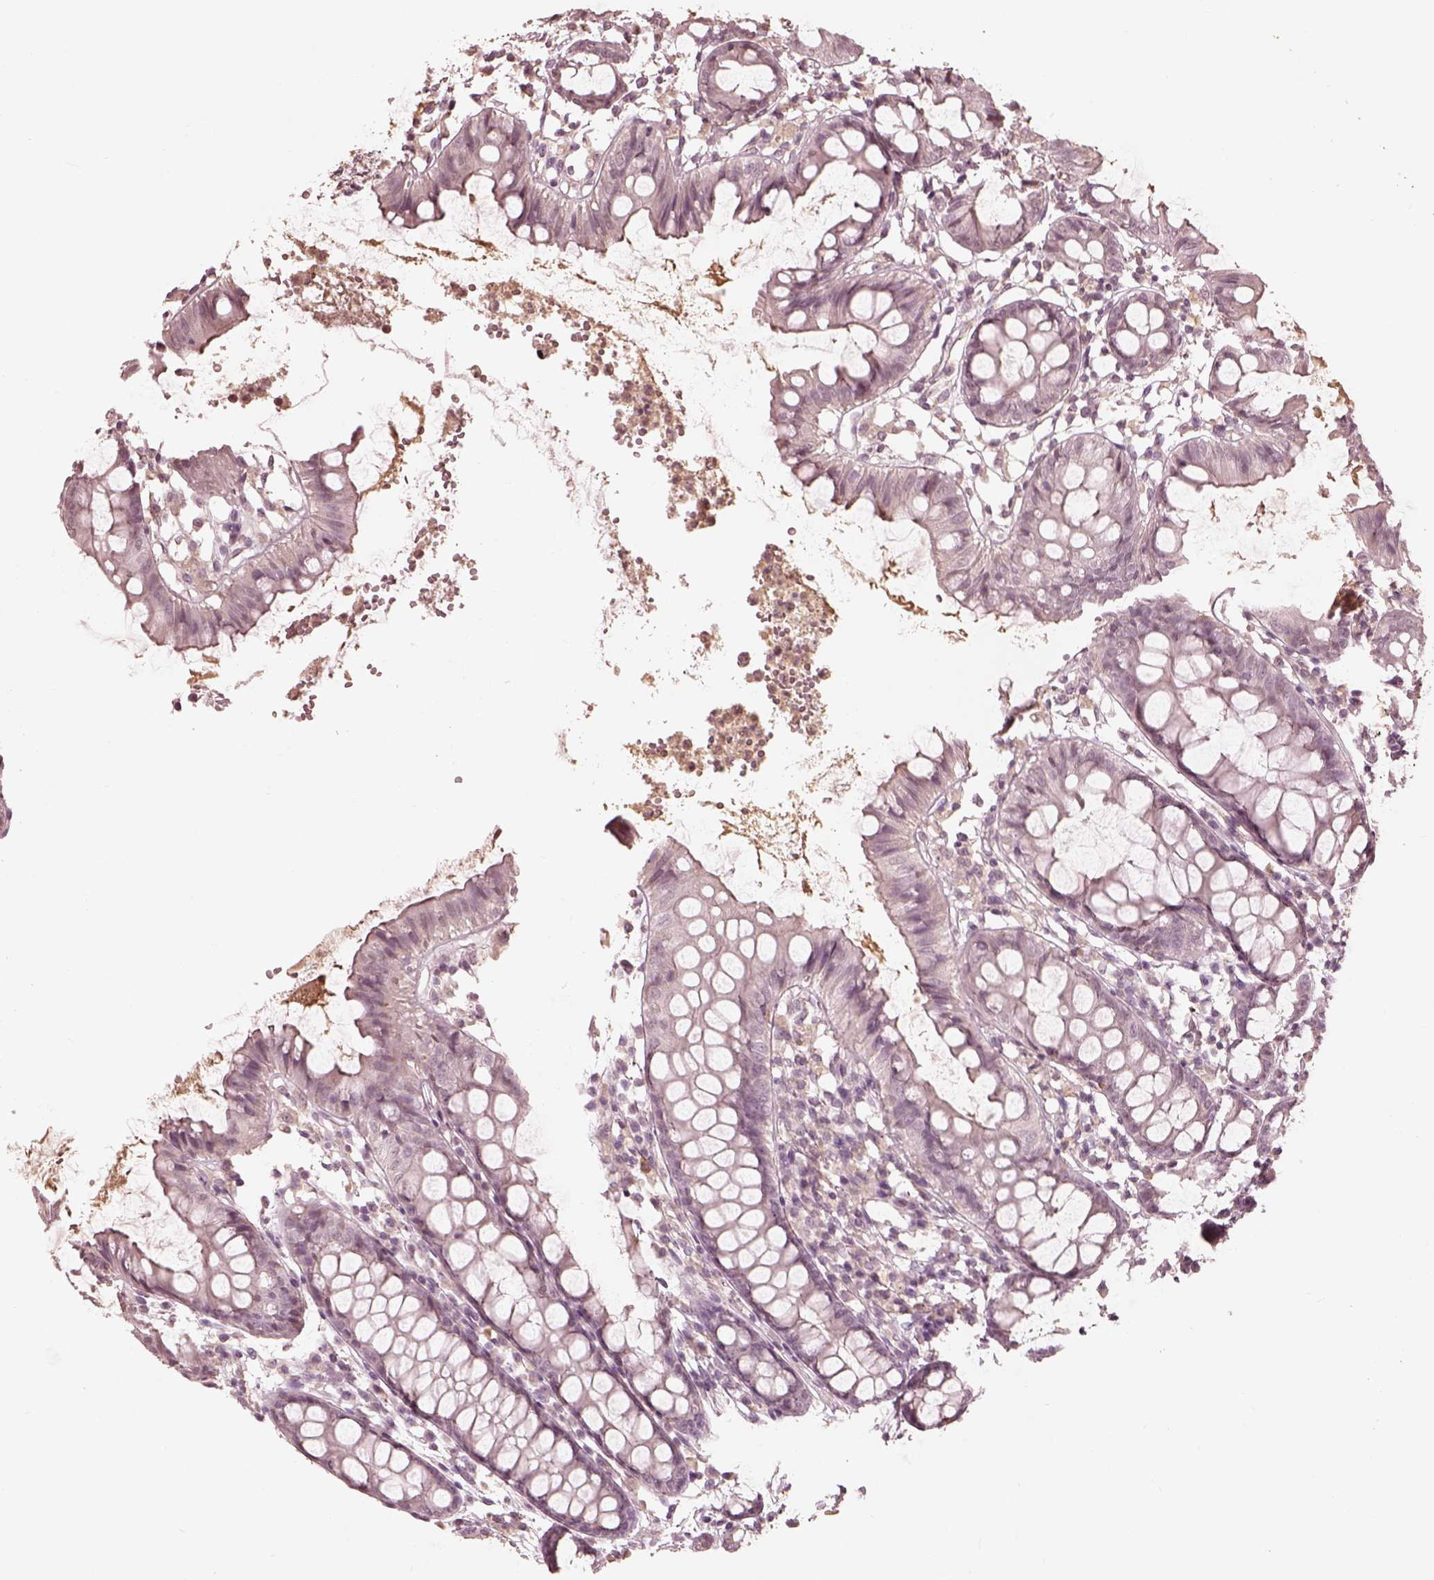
{"staining": {"intensity": "negative", "quantity": "none", "location": "none"}, "tissue": "colon", "cell_type": "Endothelial cells", "image_type": "normal", "snomed": [{"axis": "morphology", "description": "Normal tissue, NOS"}, {"axis": "topography", "description": "Colon"}], "caption": "Human colon stained for a protein using immunohistochemistry displays no staining in endothelial cells.", "gene": "CALR3", "patient": {"sex": "female", "age": 84}}